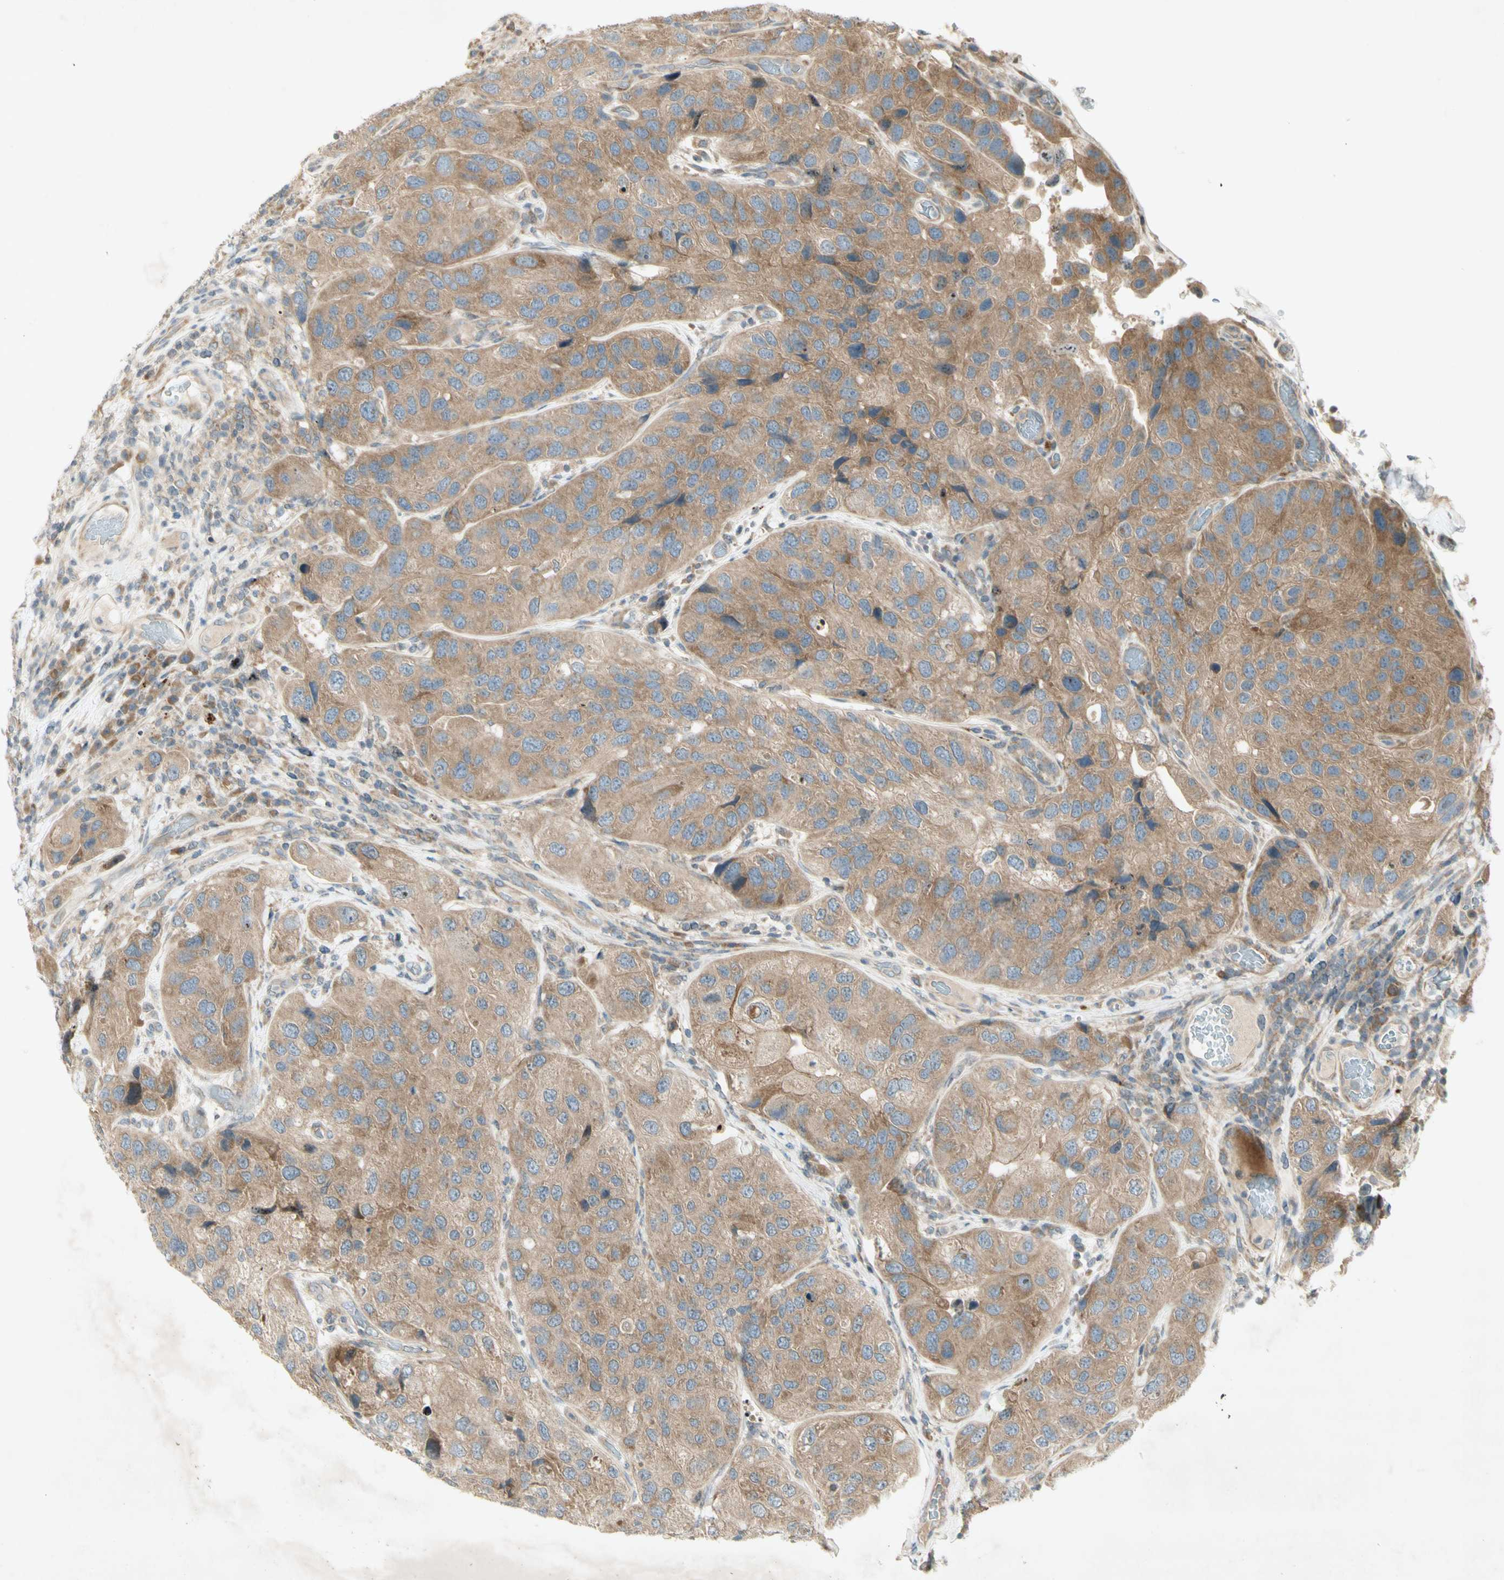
{"staining": {"intensity": "moderate", "quantity": "25%-75%", "location": "cytoplasmic/membranous"}, "tissue": "urothelial cancer", "cell_type": "Tumor cells", "image_type": "cancer", "snomed": [{"axis": "morphology", "description": "Urothelial carcinoma, High grade"}, {"axis": "topography", "description": "Urinary bladder"}], "caption": "Tumor cells exhibit moderate cytoplasmic/membranous expression in approximately 25%-75% of cells in urothelial carcinoma (high-grade).", "gene": "ETF1", "patient": {"sex": "female", "age": 64}}